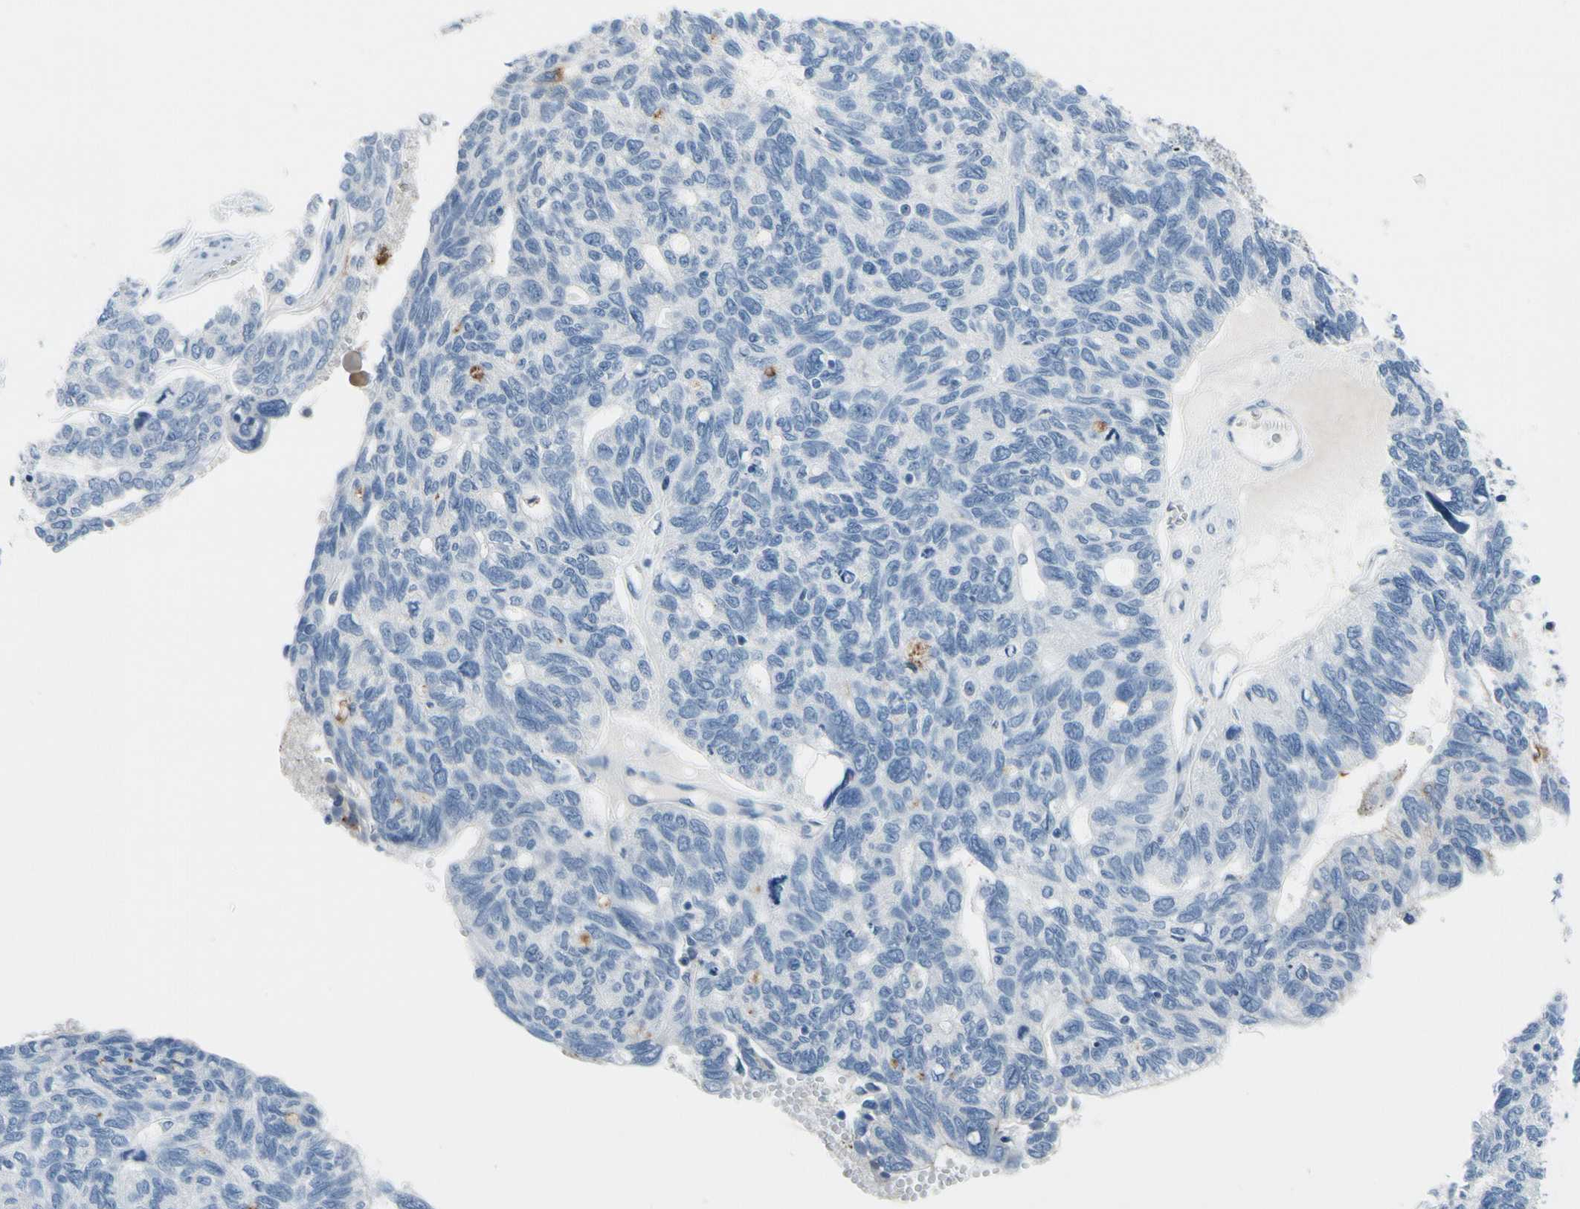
{"staining": {"intensity": "negative", "quantity": "none", "location": "none"}, "tissue": "ovarian cancer", "cell_type": "Tumor cells", "image_type": "cancer", "snomed": [{"axis": "morphology", "description": "Cystadenocarcinoma, serous, NOS"}, {"axis": "topography", "description": "Ovary"}], "caption": "High power microscopy photomicrograph of an immunohistochemistry micrograph of ovarian serous cystadenocarcinoma, revealing no significant staining in tumor cells.", "gene": "MUC5B", "patient": {"sex": "female", "age": 79}}